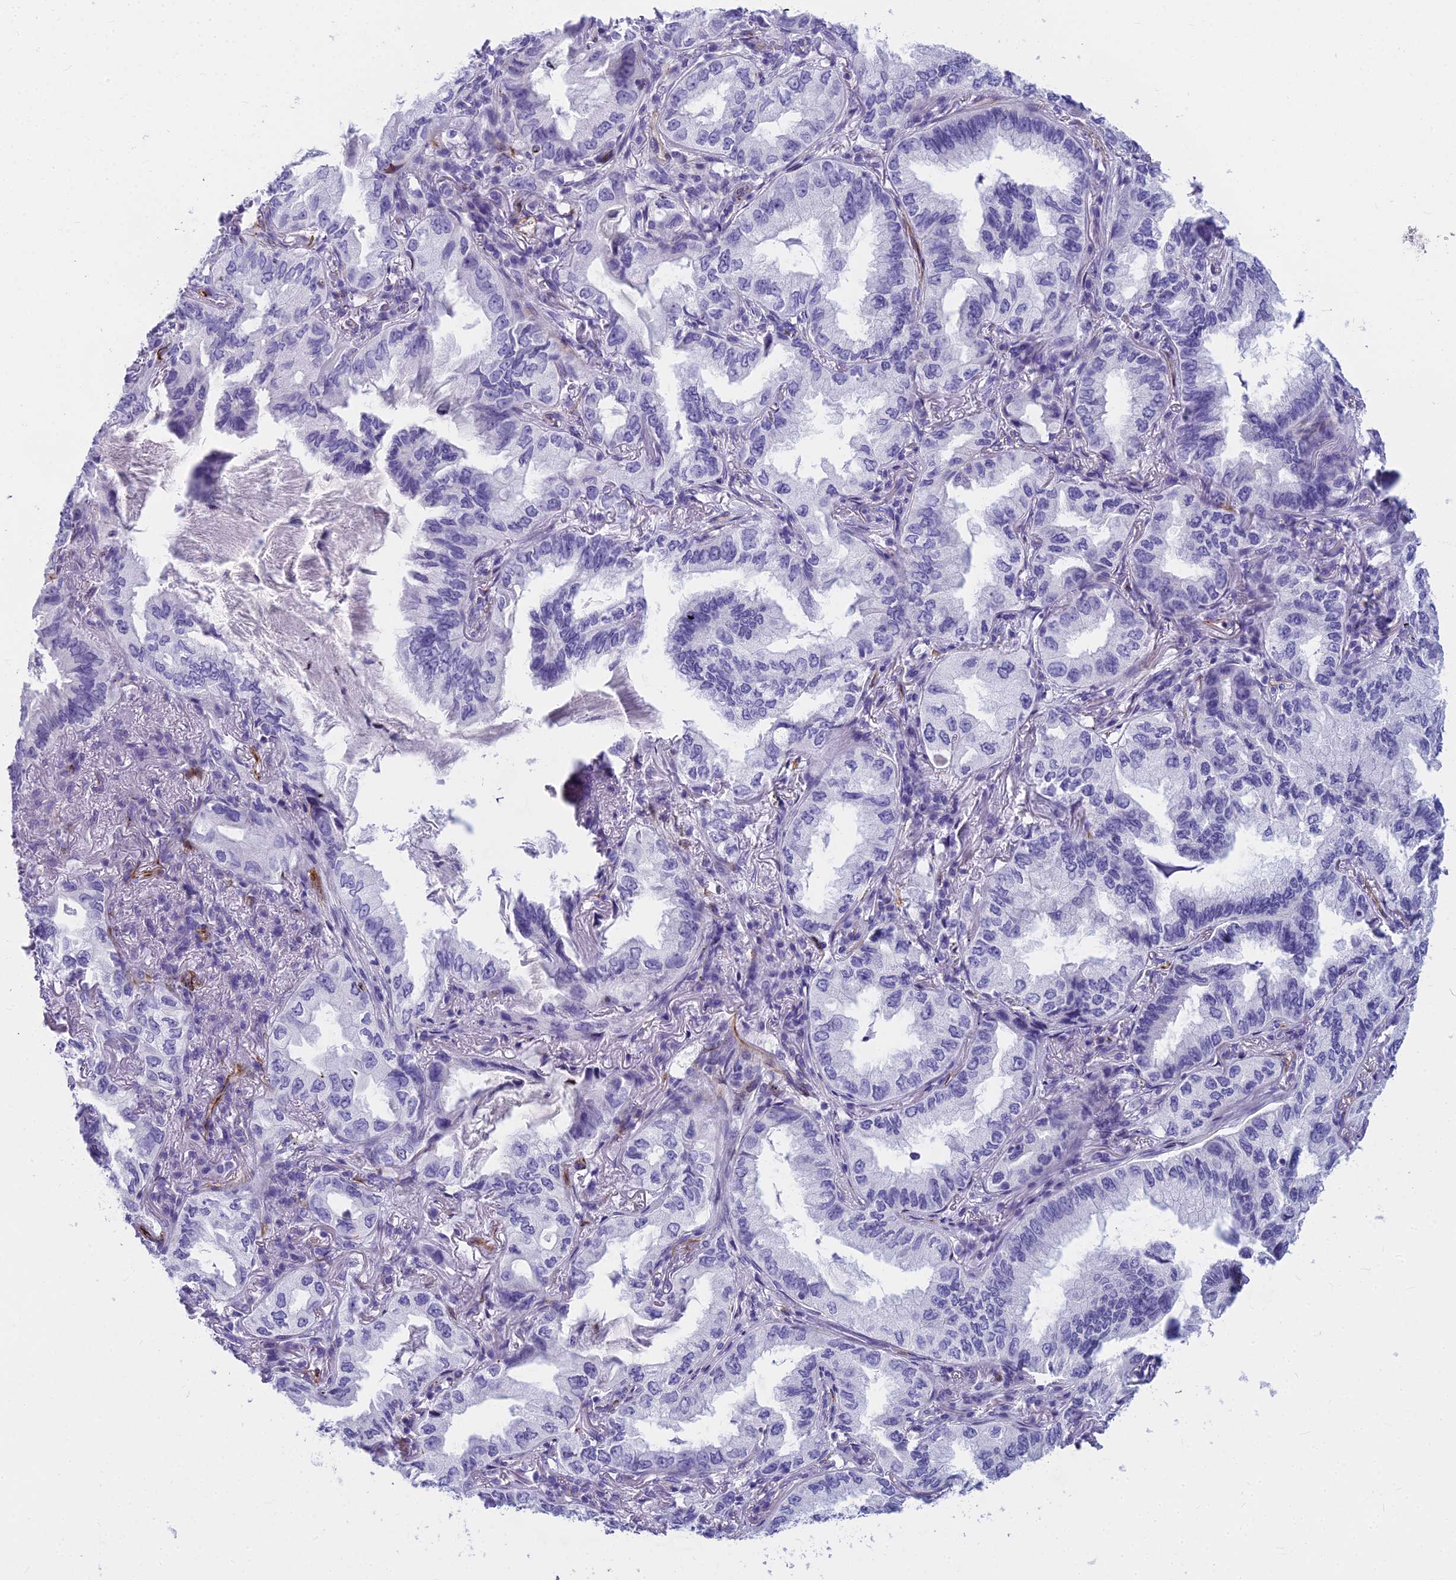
{"staining": {"intensity": "negative", "quantity": "none", "location": "none"}, "tissue": "lung cancer", "cell_type": "Tumor cells", "image_type": "cancer", "snomed": [{"axis": "morphology", "description": "Adenocarcinoma, NOS"}, {"axis": "topography", "description": "Lung"}], "caption": "Lung cancer (adenocarcinoma) stained for a protein using IHC demonstrates no positivity tumor cells.", "gene": "EVI2A", "patient": {"sex": "female", "age": 69}}